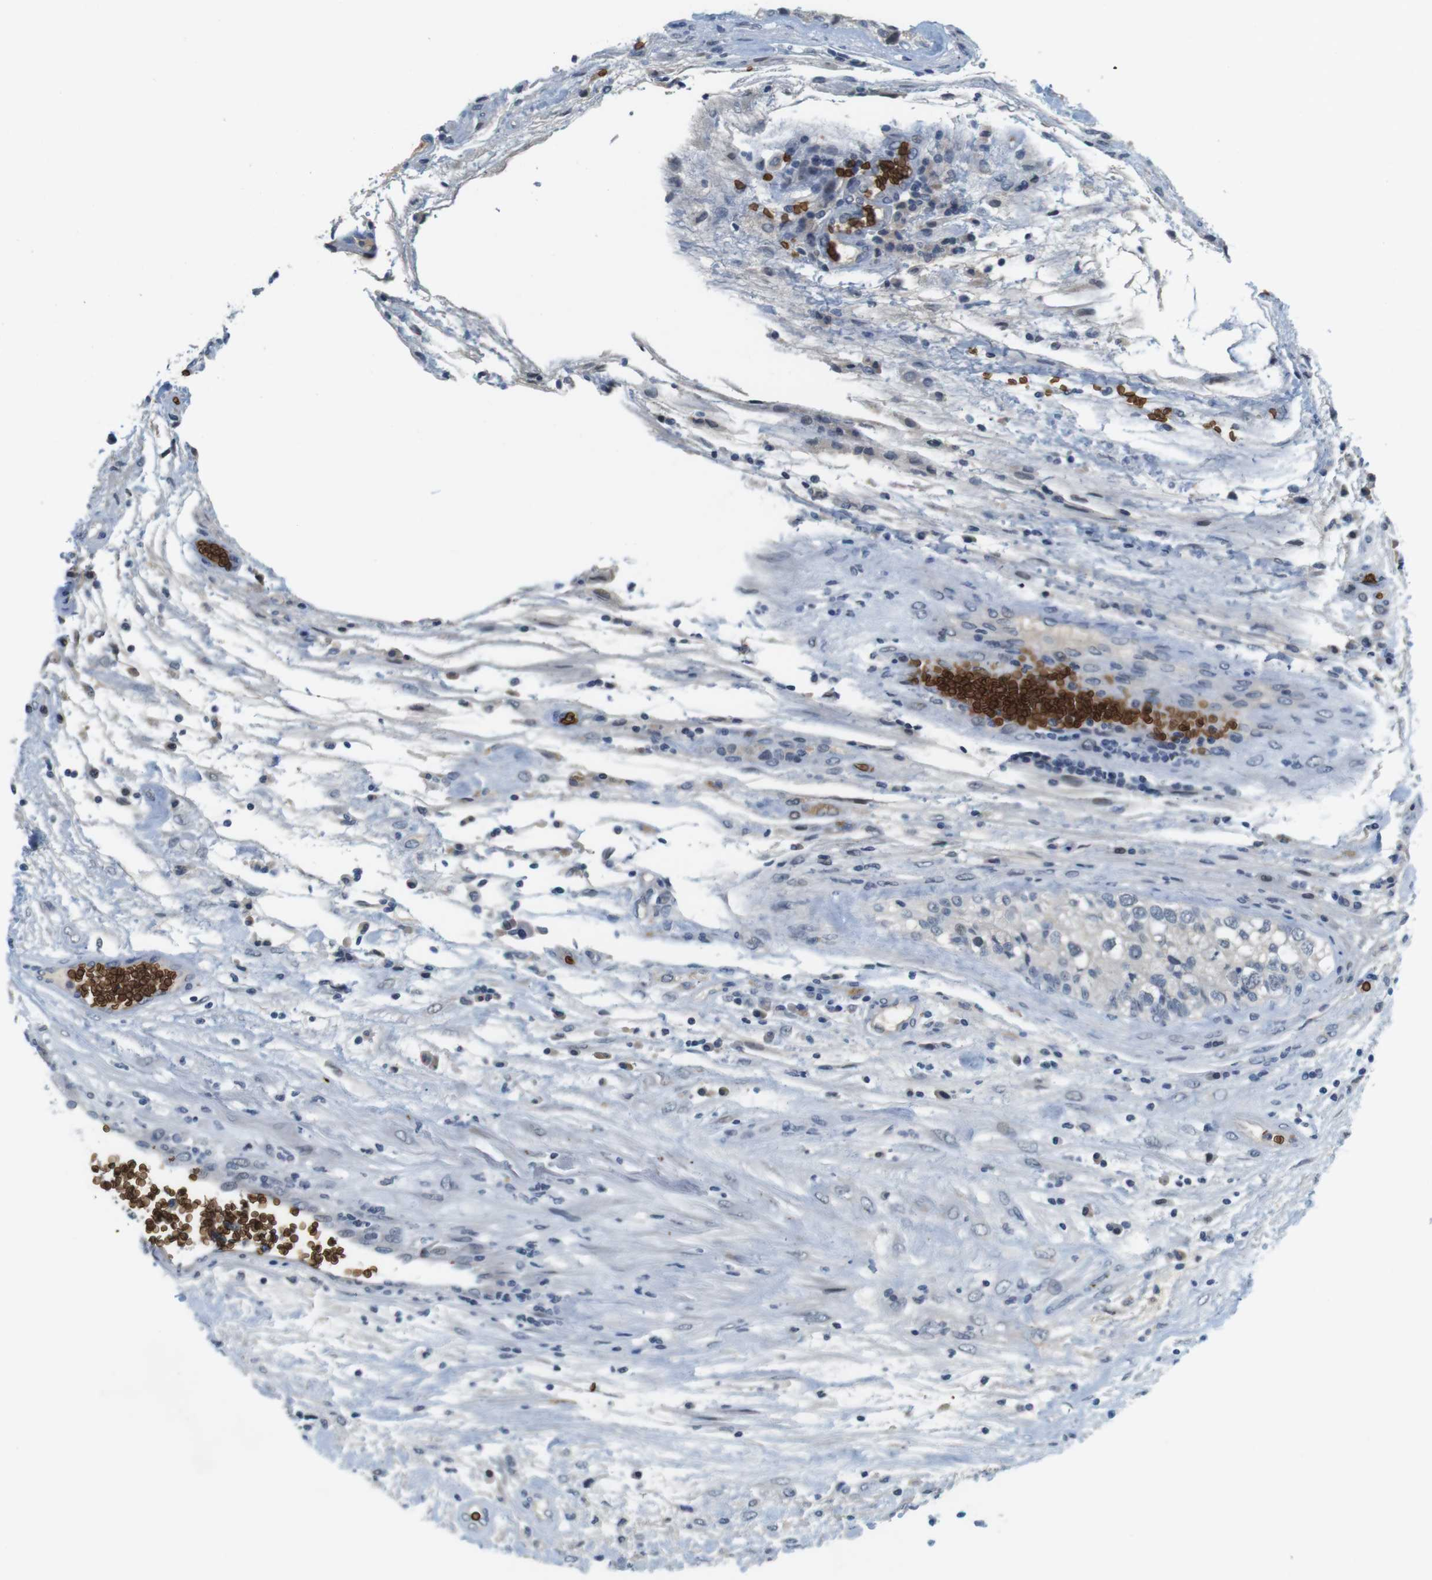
{"staining": {"intensity": "negative", "quantity": "none", "location": "none"}, "tissue": "testis cancer", "cell_type": "Tumor cells", "image_type": "cancer", "snomed": [{"axis": "morphology", "description": "Carcinoma, Embryonal, NOS"}, {"axis": "topography", "description": "Testis"}], "caption": "High magnification brightfield microscopy of embryonal carcinoma (testis) stained with DAB (brown) and counterstained with hematoxylin (blue): tumor cells show no significant positivity.", "gene": "SLC4A1", "patient": {"sex": "male", "age": 36}}